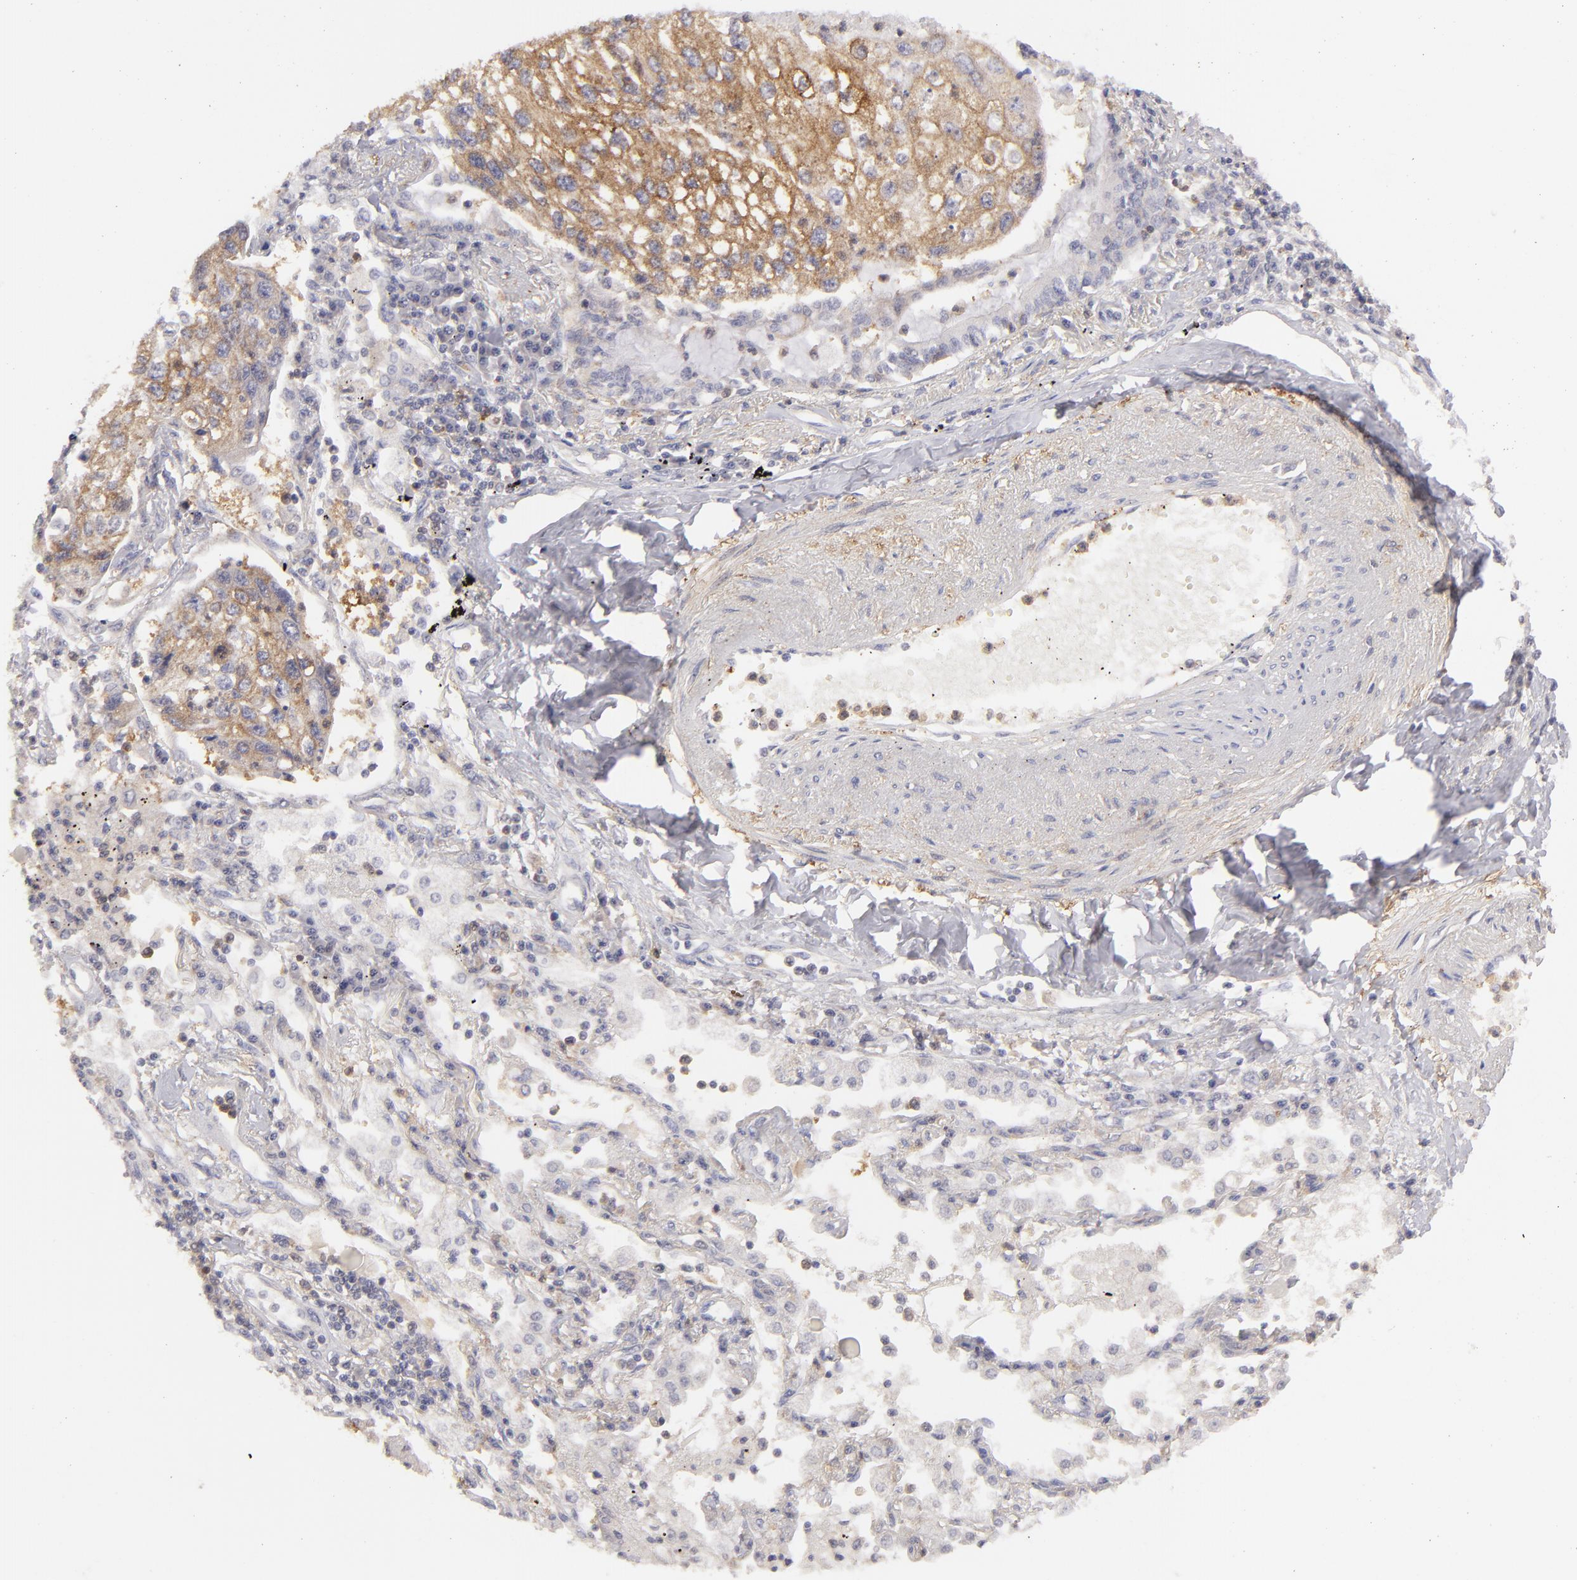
{"staining": {"intensity": "moderate", "quantity": ">75%", "location": "cytoplasmic/membranous"}, "tissue": "lung cancer", "cell_type": "Tumor cells", "image_type": "cancer", "snomed": [{"axis": "morphology", "description": "Squamous cell carcinoma, NOS"}, {"axis": "topography", "description": "Lung"}], "caption": "Brown immunohistochemical staining in human lung cancer exhibits moderate cytoplasmic/membranous staining in about >75% of tumor cells.", "gene": "MMP10", "patient": {"sex": "male", "age": 75}}